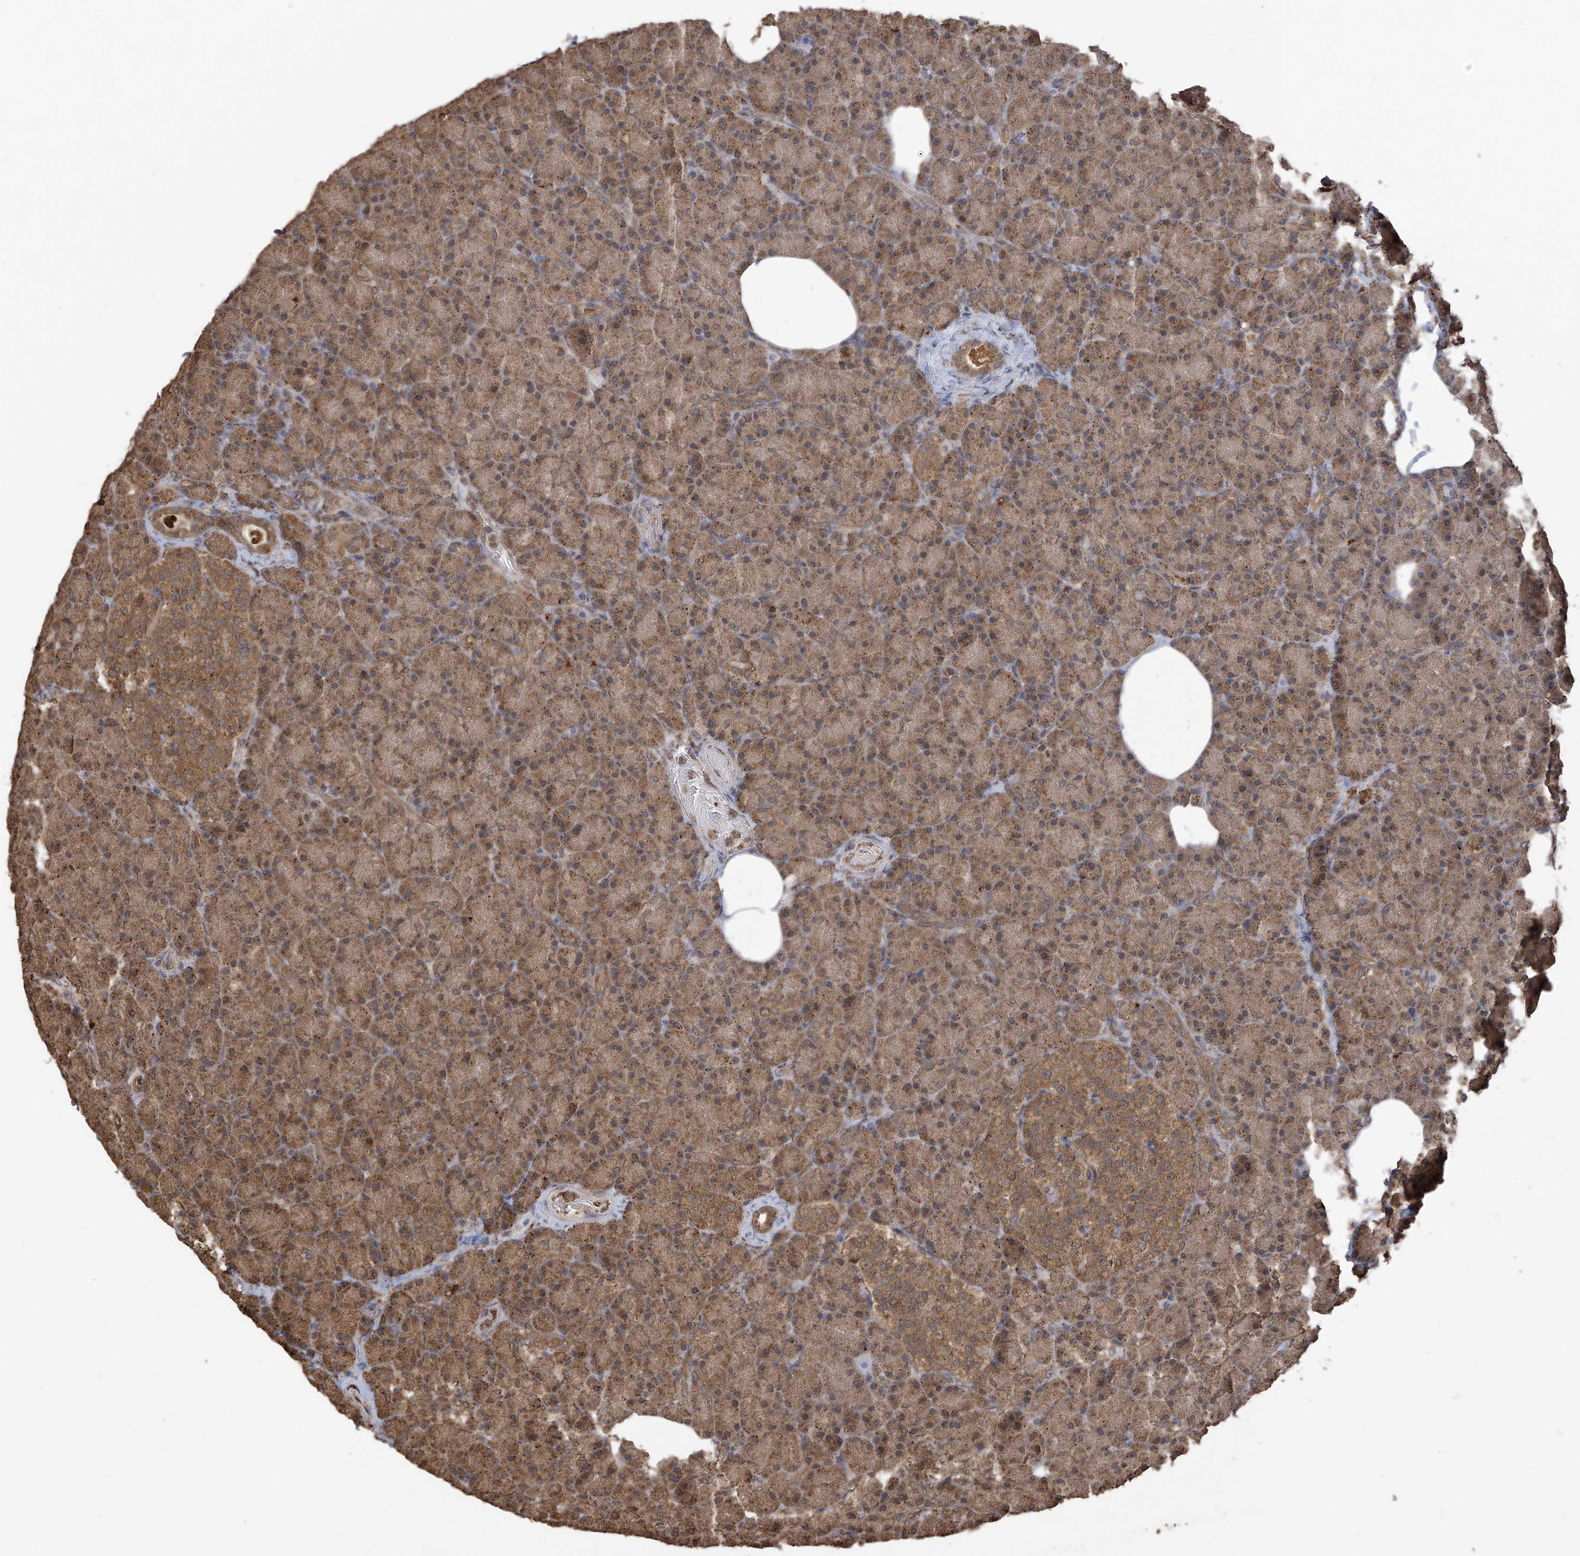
{"staining": {"intensity": "moderate", "quantity": ">75%", "location": "cytoplasmic/membranous"}, "tissue": "pancreas", "cell_type": "Exocrine glandular cells", "image_type": "normal", "snomed": [{"axis": "morphology", "description": "Normal tissue, NOS"}, {"axis": "topography", "description": "Pancreas"}], "caption": "Brown immunohistochemical staining in benign pancreas reveals moderate cytoplasmic/membranous staining in approximately >75% of exocrine glandular cells. The staining was performed using DAB to visualize the protein expression in brown, while the nuclei were stained in blue with hematoxylin (Magnification: 20x).", "gene": "PNPT1", "patient": {"sex": "female", "age": 43}}